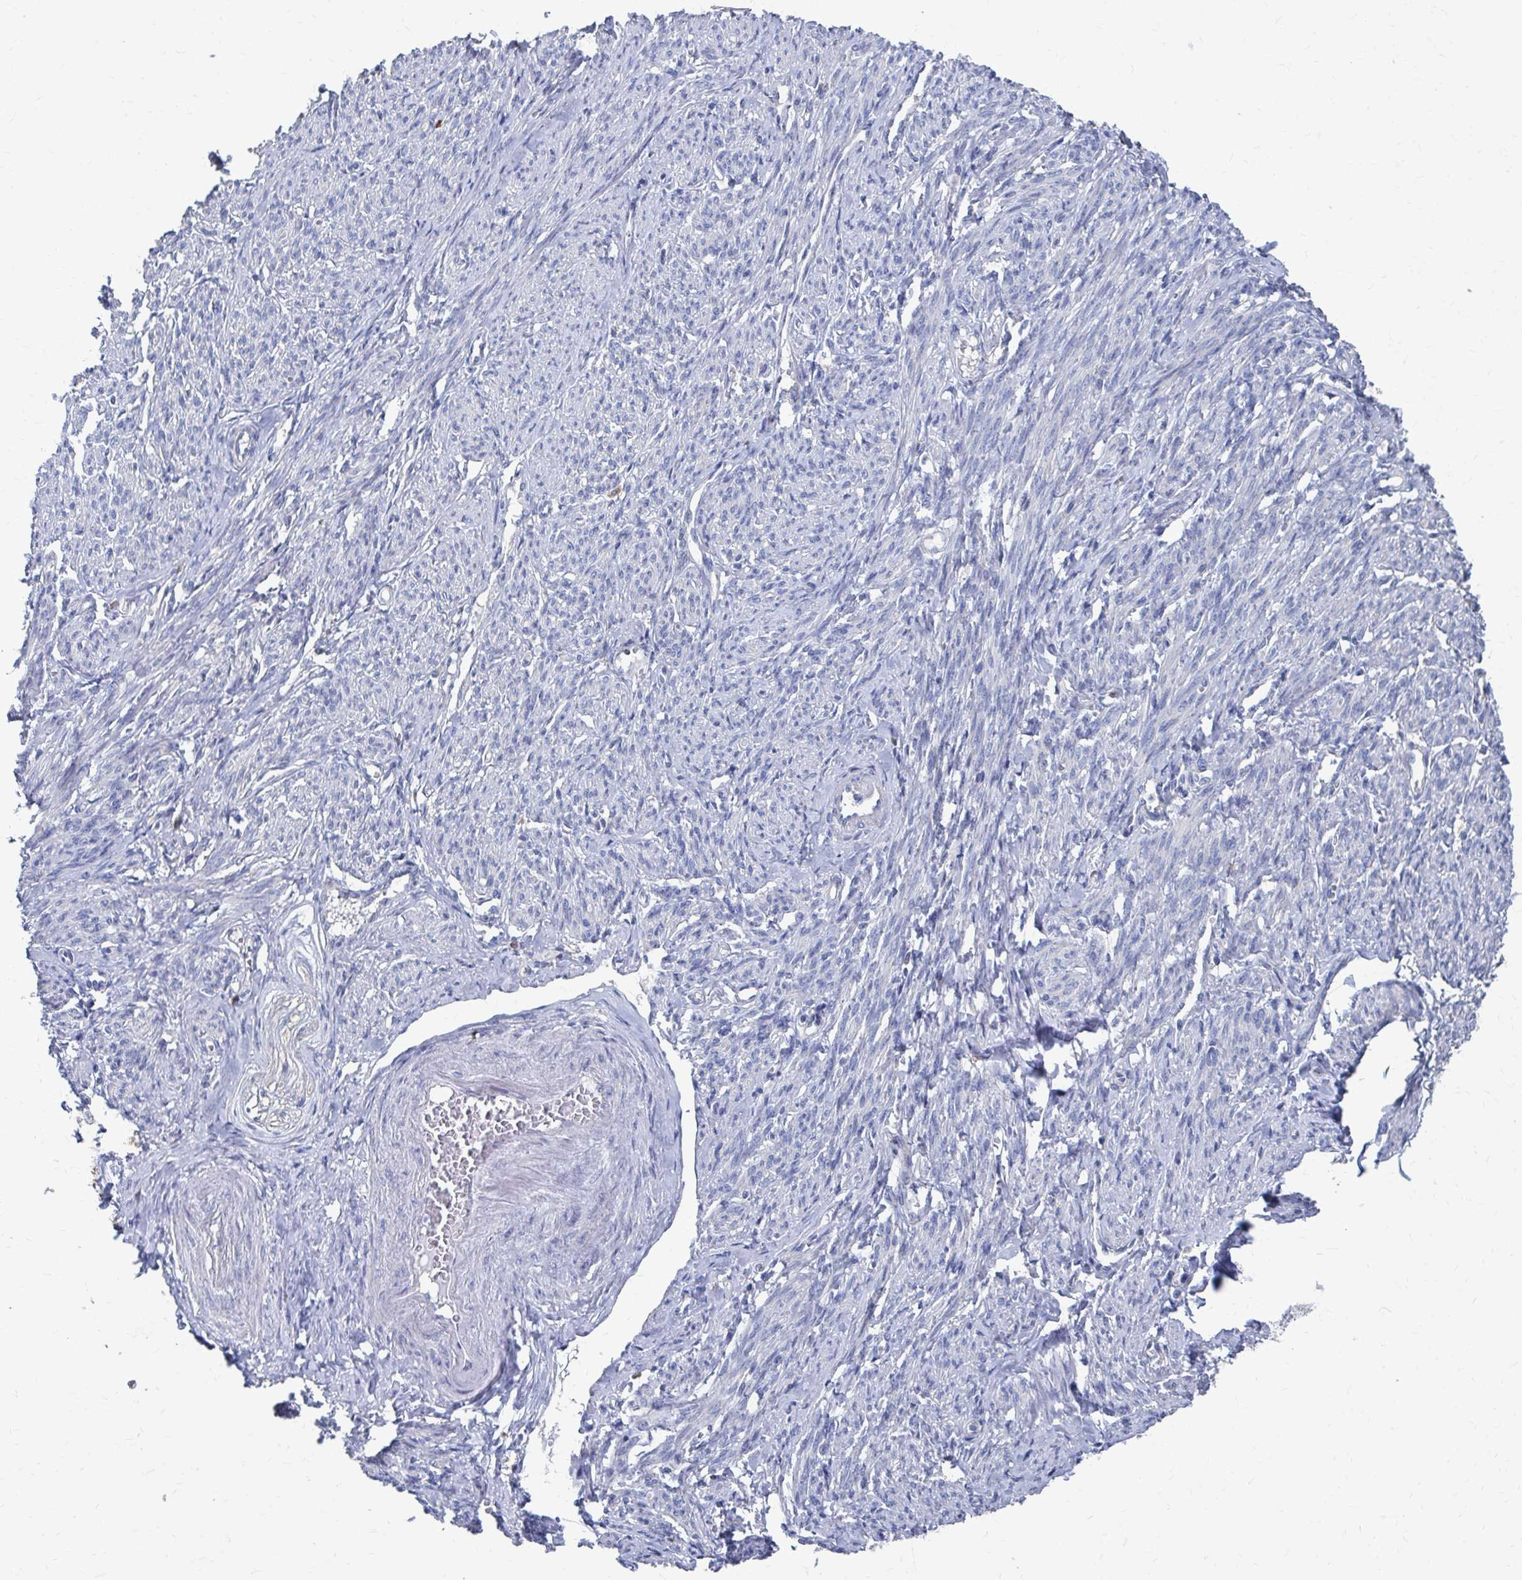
{"staining": {"intensity": "negative", "quantity": "none", "location": "none"}, "tissue": "smooth muscle", "cell_type": "Smooth muscle cells", "image_type": "normal", "snomed": [{"axis": "morphology", "description": "Normal tissue, NOS"}, {"axis": "topography", "description": "Smooth muscle"}], "caption": "IHC micrograph of normal human smooth muscle stained for a protein (brown), which demonstrates no expression in smooth muscle cells.", "gene": "PLEKHG7", "patient": {"sex": "female", "age": 65}}